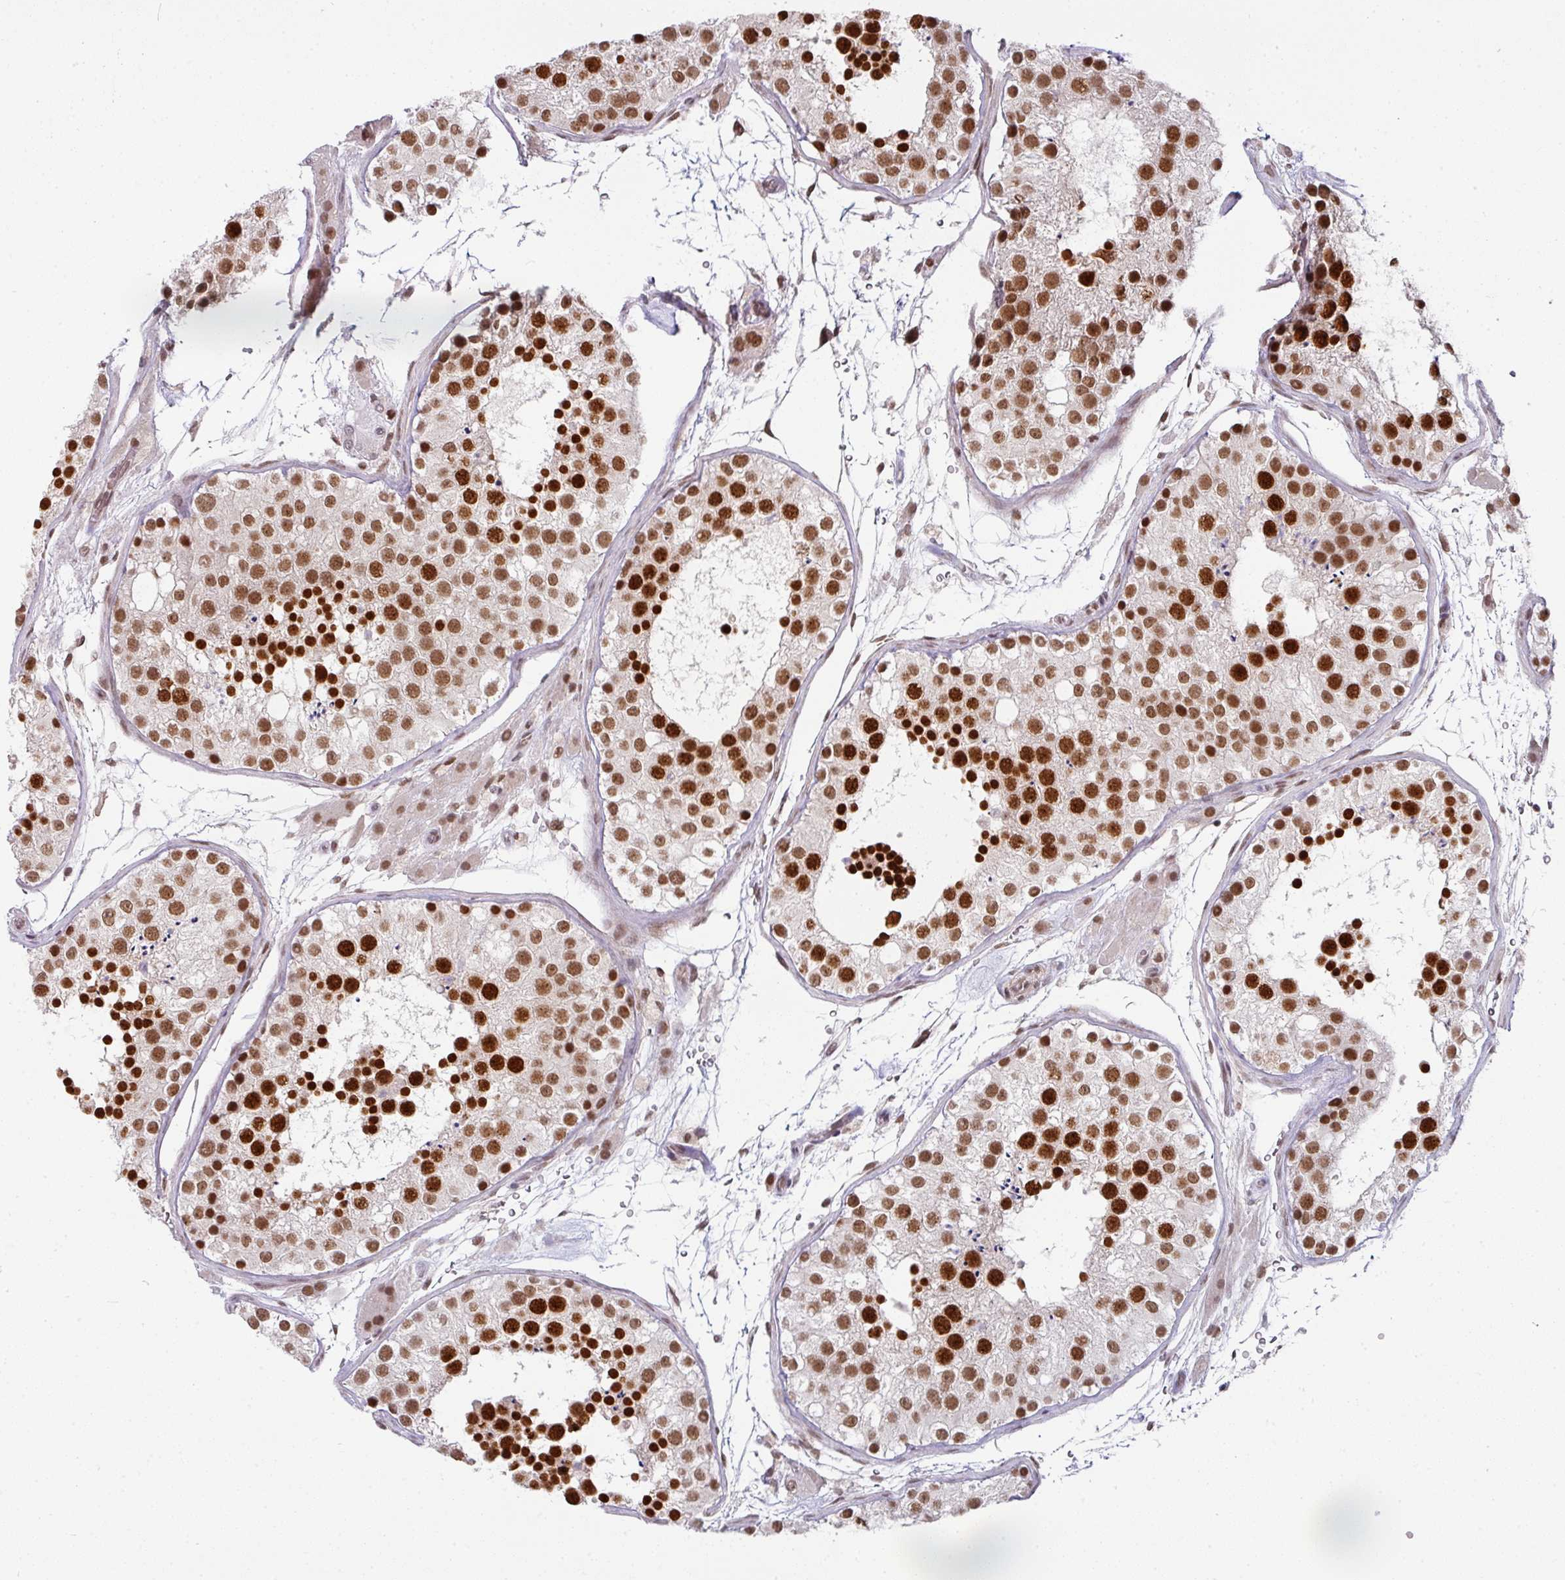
{"staining": {"intensity": "strong", "quantity": ">75%", "location": "nuclear"}, "tissue": "testis", "cell_type": "Cells in seminiferous ducts", "image_type": "normal", "snomed": [{"axis": "morphology", "description": "Normal tissue, NOS"}, {"axis": "topography", "description": "Testis"}], "caption": "IHC of normal testis displays high levels of strong nuclear expression in about >75% of cells in seminiferous ducts.", "gene": "NCOA5", "patient": {"sex": "male", "age": 26}}